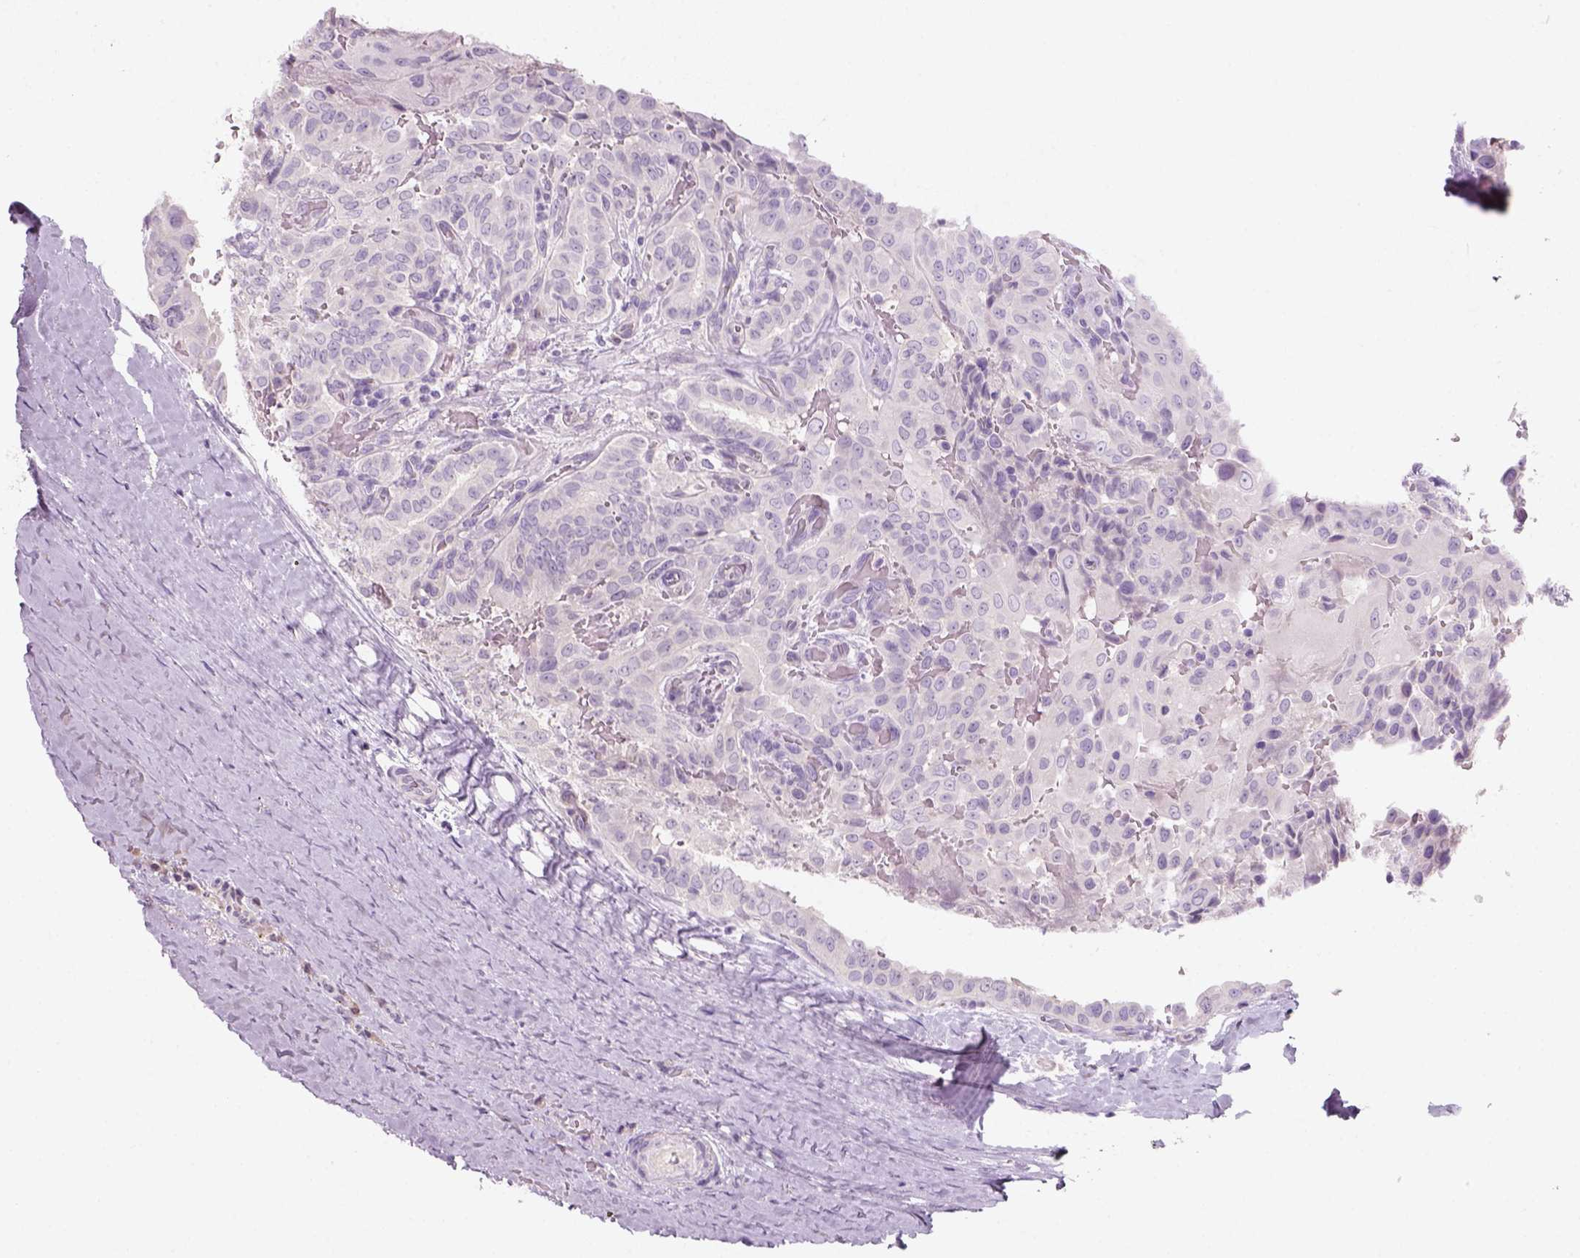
{"staining": {"intensity": "negative", "quantity": "none", "location": "none"}, "tissue": "thyroid cancer", "cell_type": "Tumor cells", "image_type": "cancer", "snomed": [{"axis": "morphology", "description": "Papillary adenocarcinoma, NOS"}, {"axis": "morphology", "description": "Papillary adenoma metastatic"}, {"axis": "topography", "description": "Thyroid gland"}], "caption": "High power microscopy image of an immunohistochemistry (IHC) micrograph of papillary adenoma metastatic (thyroid), revealing no significant expression in tumor cells.", "gene": "KRT25", "patient": {"sex": "female", "age": 50}}